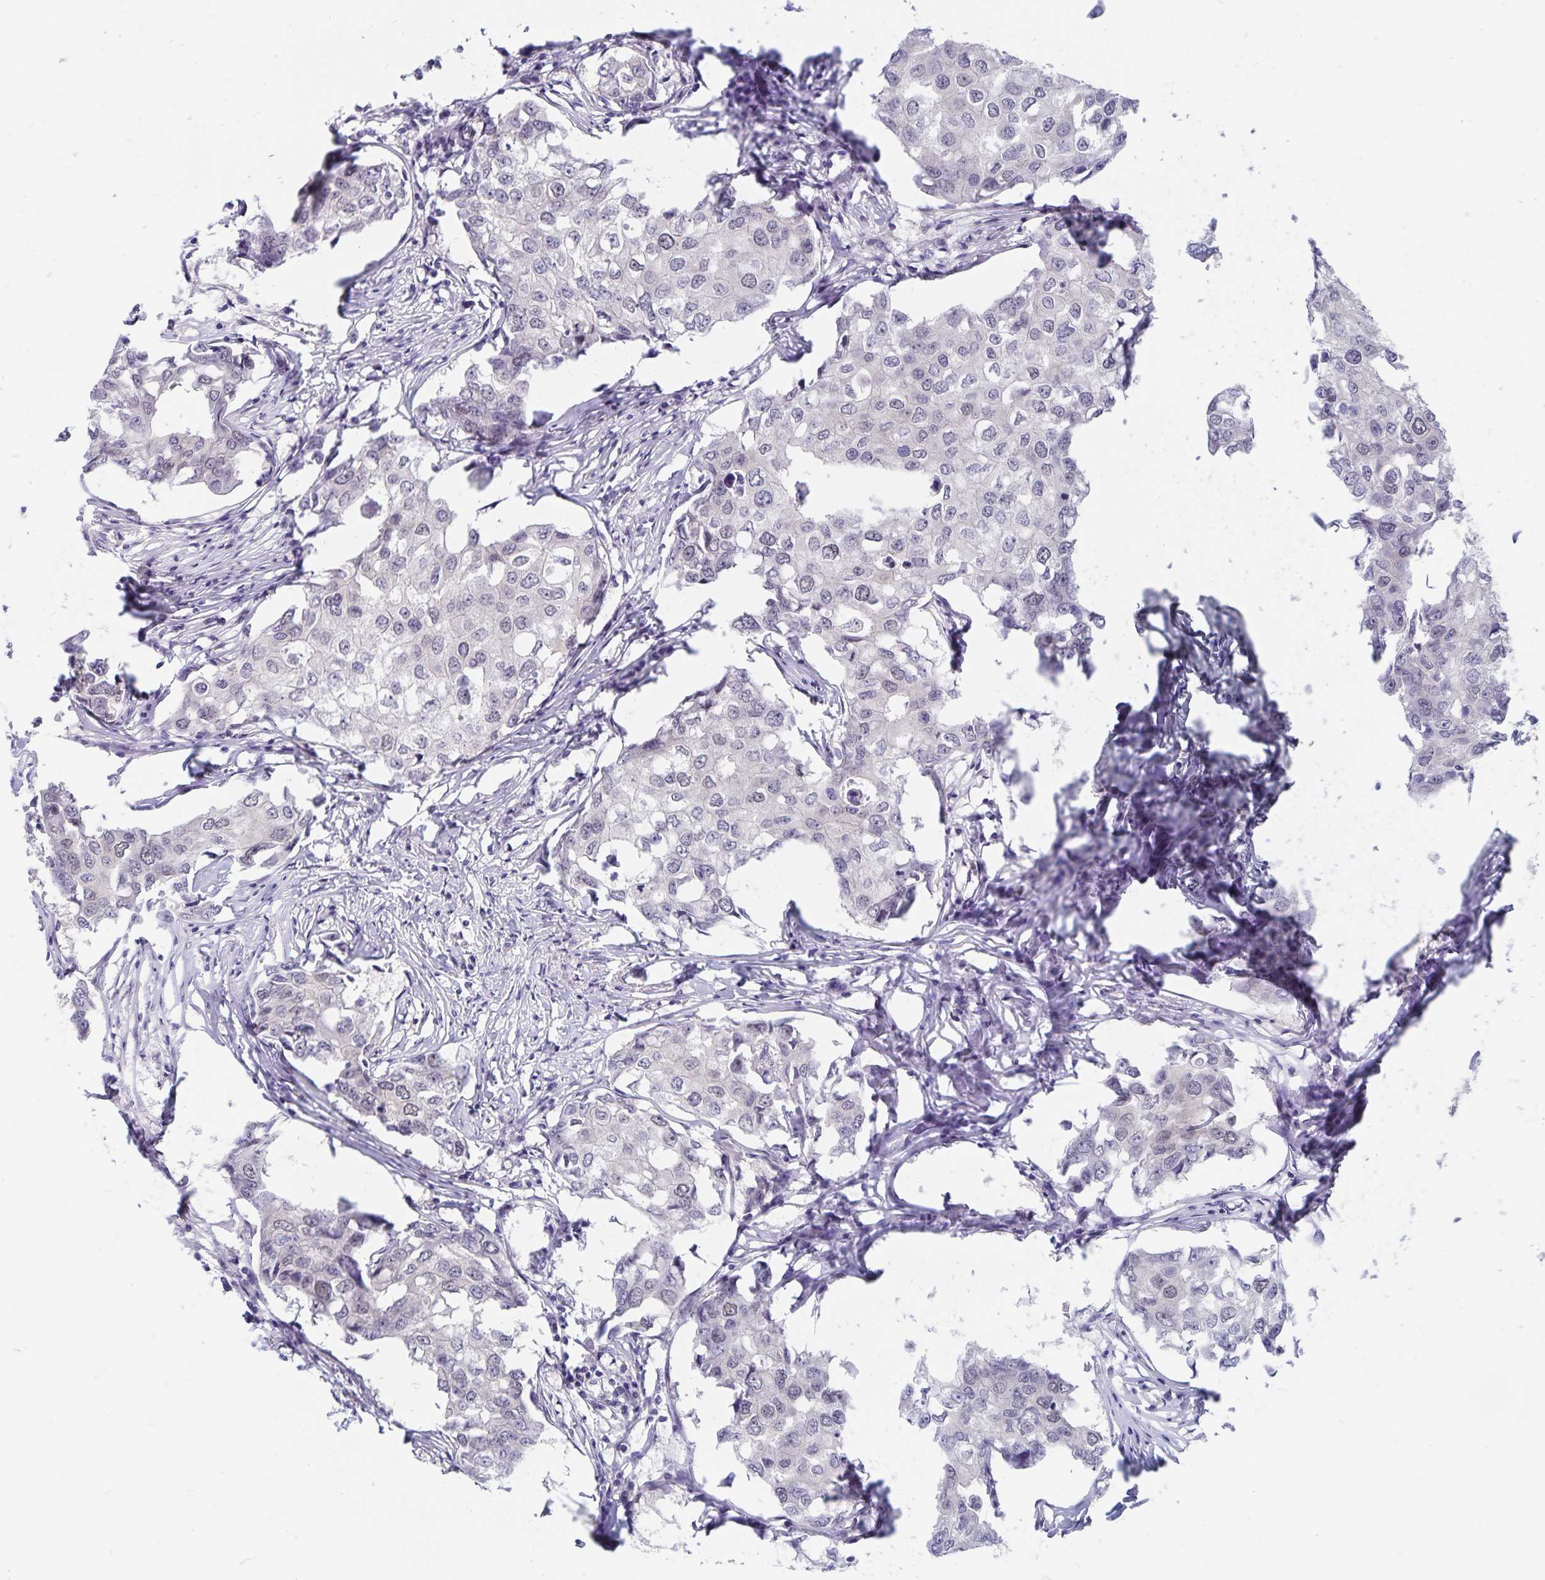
{"staining": {"intensity": "weak", "quantity": "<25%", "location": "nuclear"}, "tissue": "breast cancer", "cell_type": "Tumor cells", "image_type": "cancer", "snomed": [{"axis": "morphology", "description": "Duct carcinoma"}, {"axis": "topography", "description": "Breast"}], "caption": "Breast cancer stained for a protein using IHC demonstrates no expression tumor cells.", "gene": "BAG6", "patient": {"sex": "female", "age": 27}}